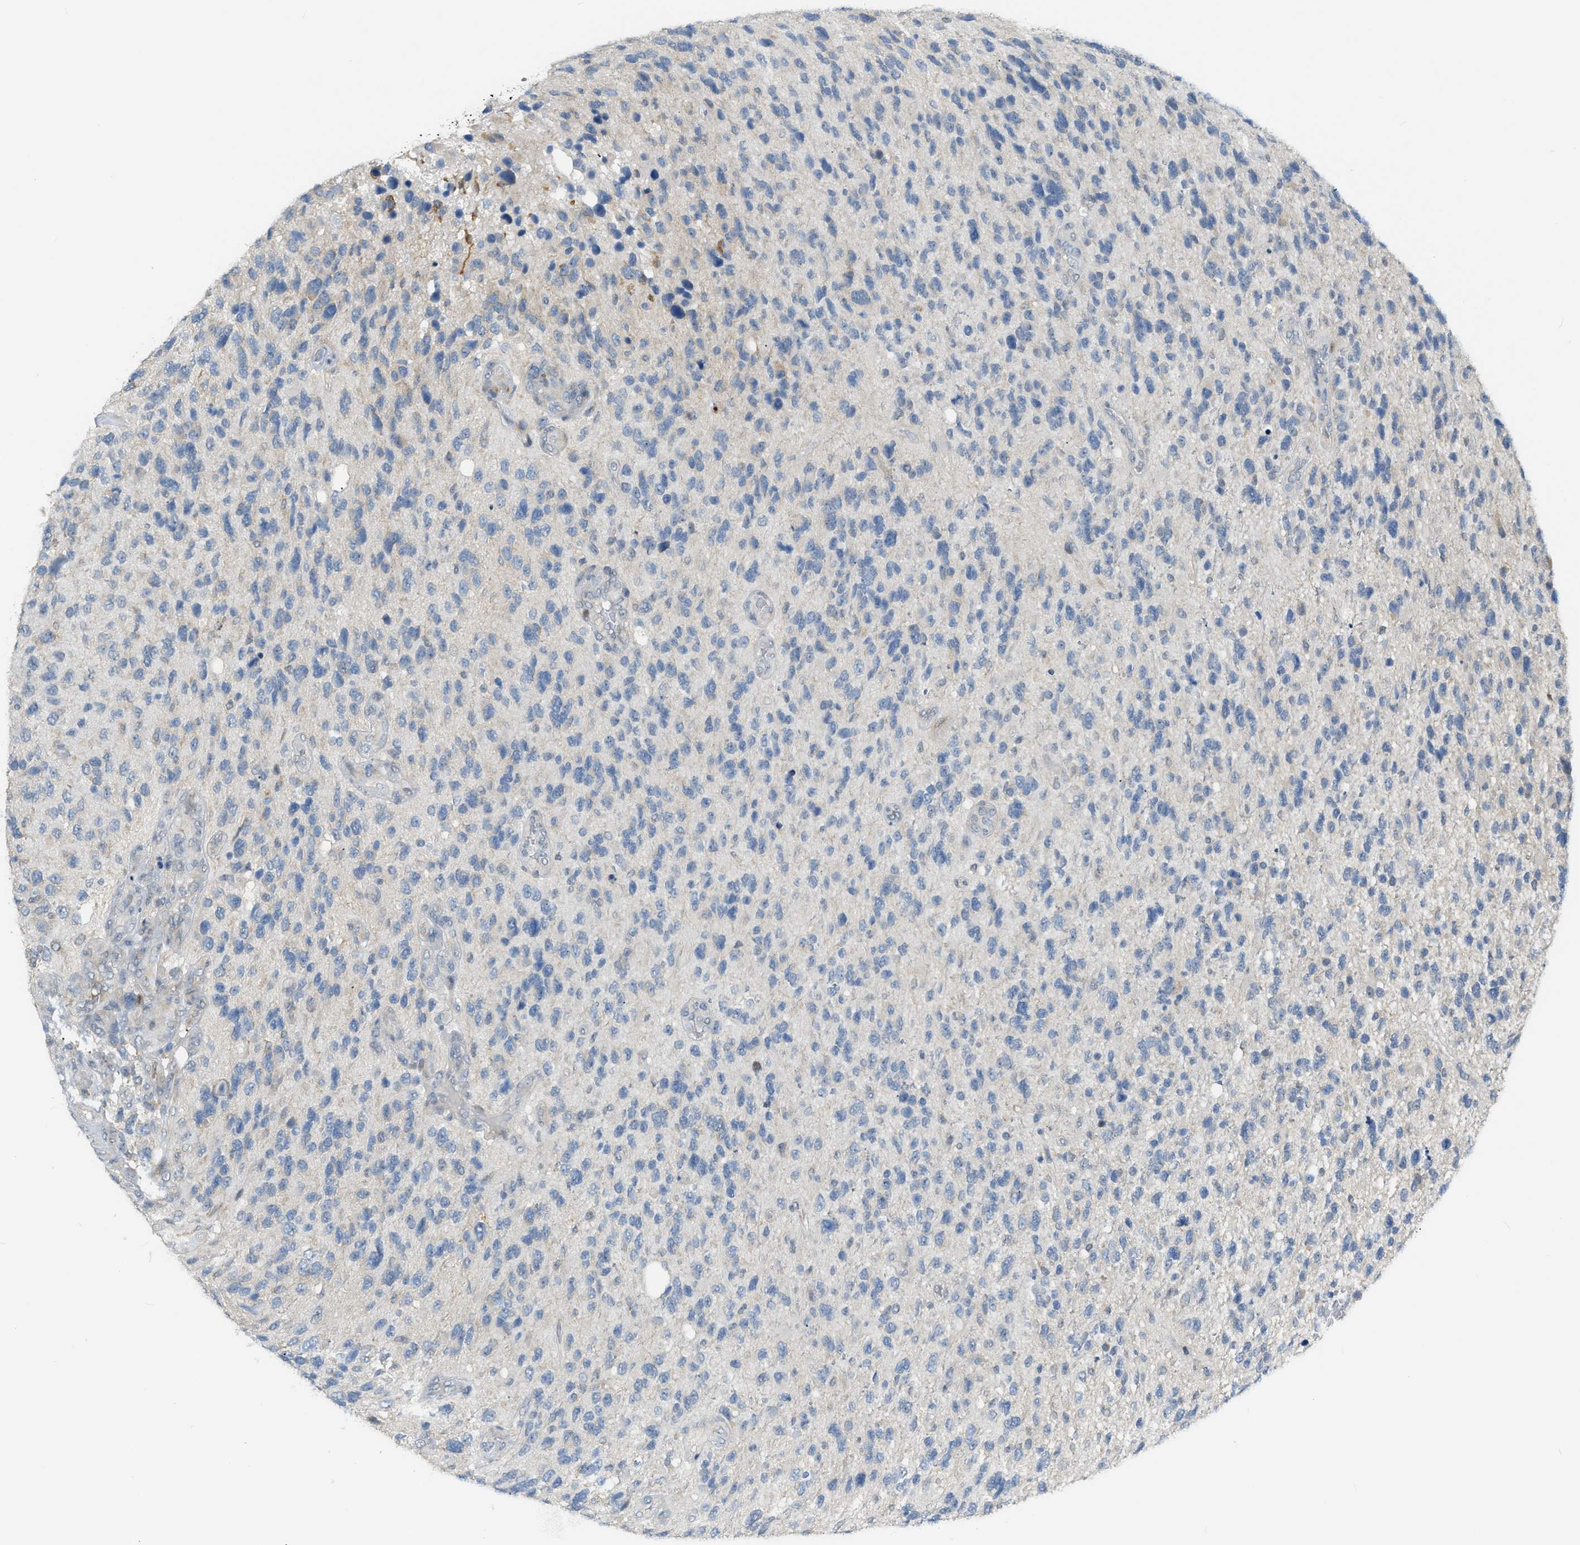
{"staining": {"intensity": "negative", "quantity": "none", "location": "none"}, "tissue": "glioma", "cell_type": "Tumor cells", "image_type": "cancer", "snomed": [{"axis": "morphology", "description": "Glioma, malignant, High grade"}, {"axis": "topography", "description": "Brain"}], "caption": "Immunohistochemistry (IHC) of glioma reveals no positivity in tumor cells.", "gene": "ZNF408", "patient": {"sex": "female", "age": 58}}